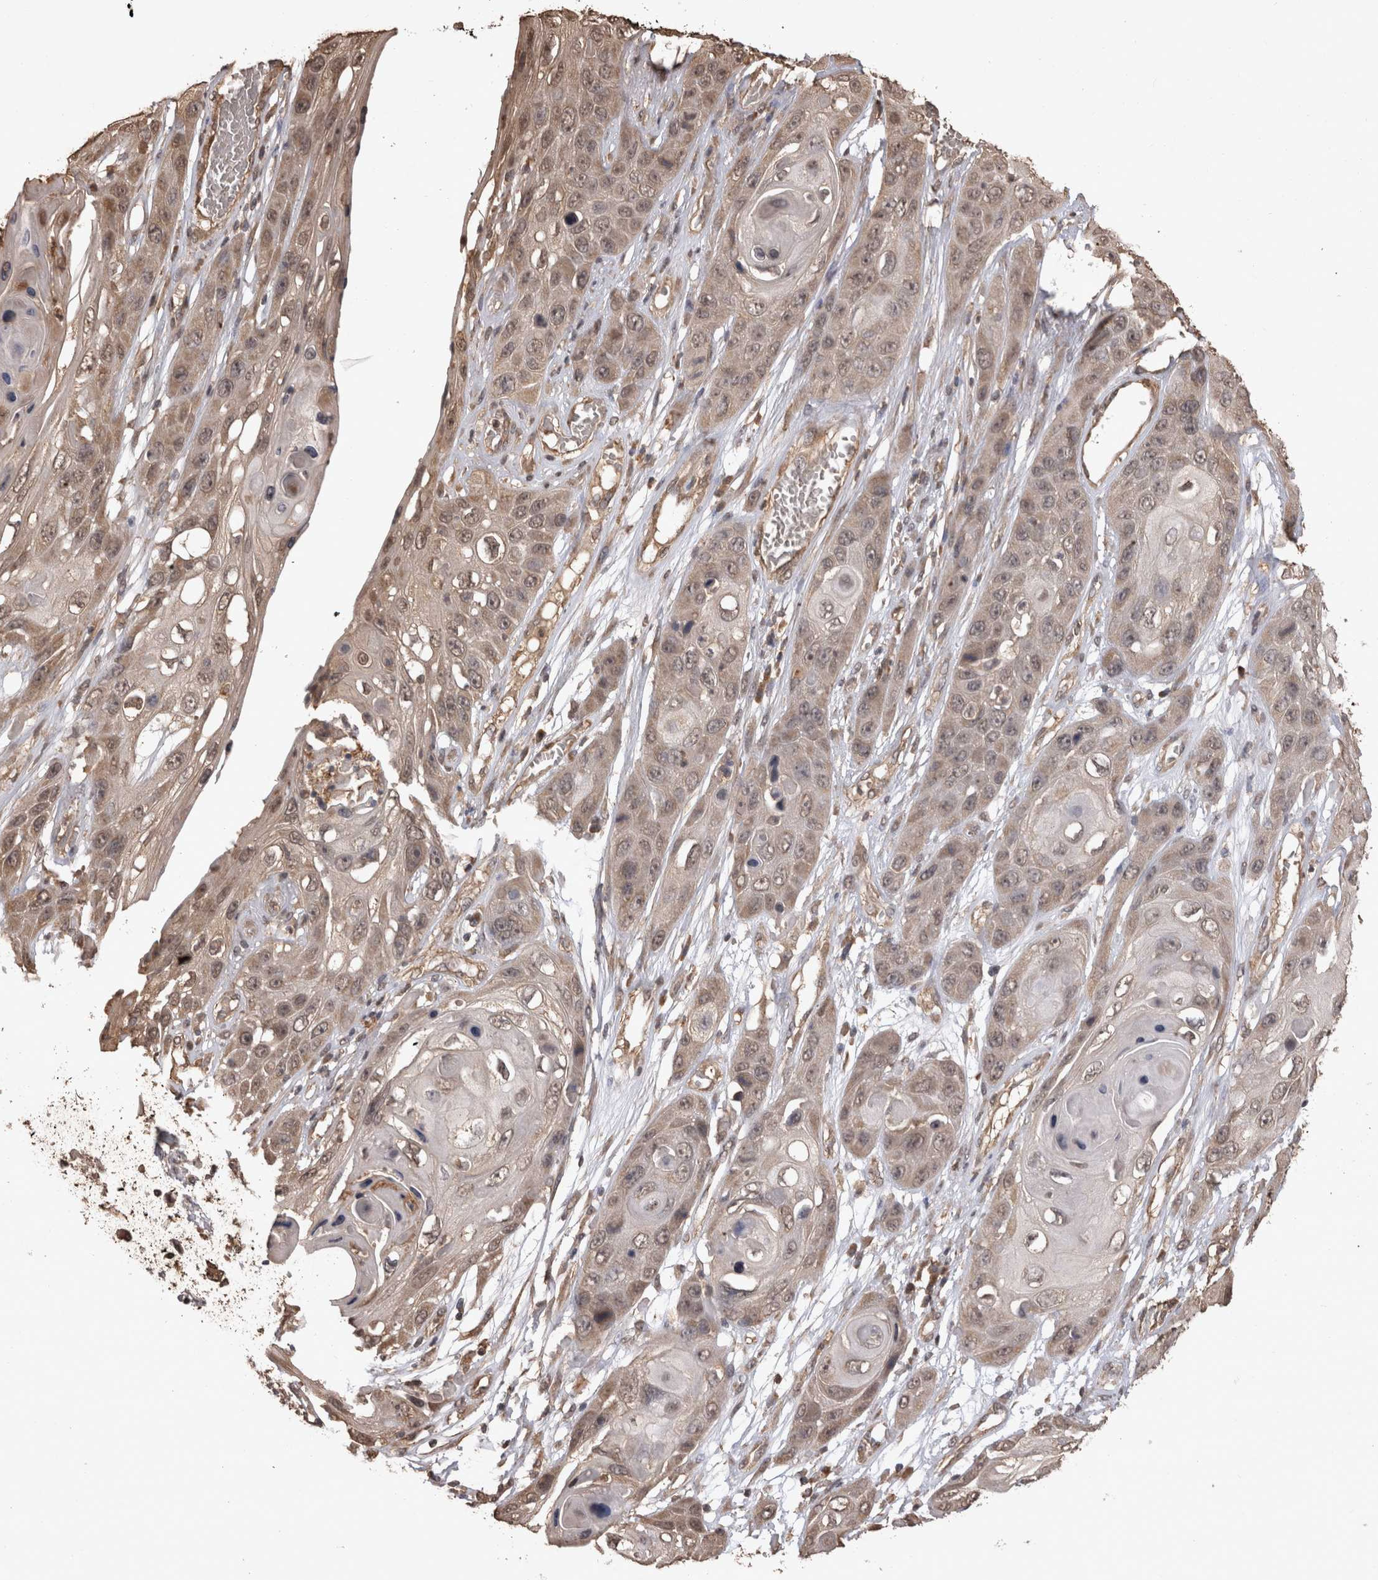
{"staining": {"intensity": "moderate", "quantity": "25%-75%", "location": "cytoplasmic/membranous,nuclear"}, "tissue": "skin cancer", "cell_type": "Tumor cells", "image_type": "cancer", "snomed": [{"axis": "morphology", "description": "Squamous cell carcinoma, NOS"}, {"axis": "topography", "description": "Skin"}], "caption": "A brown stain shows moderate cytoplasmic/membranous and nuclear positivity of a protein in human squamous cell carcinoma (skin) tumor cells. (DAB = brown stain, brightfield microscopy at high magnification).", "gene": "SOCS5", "patient": {"sex": "male", "age": 55}}